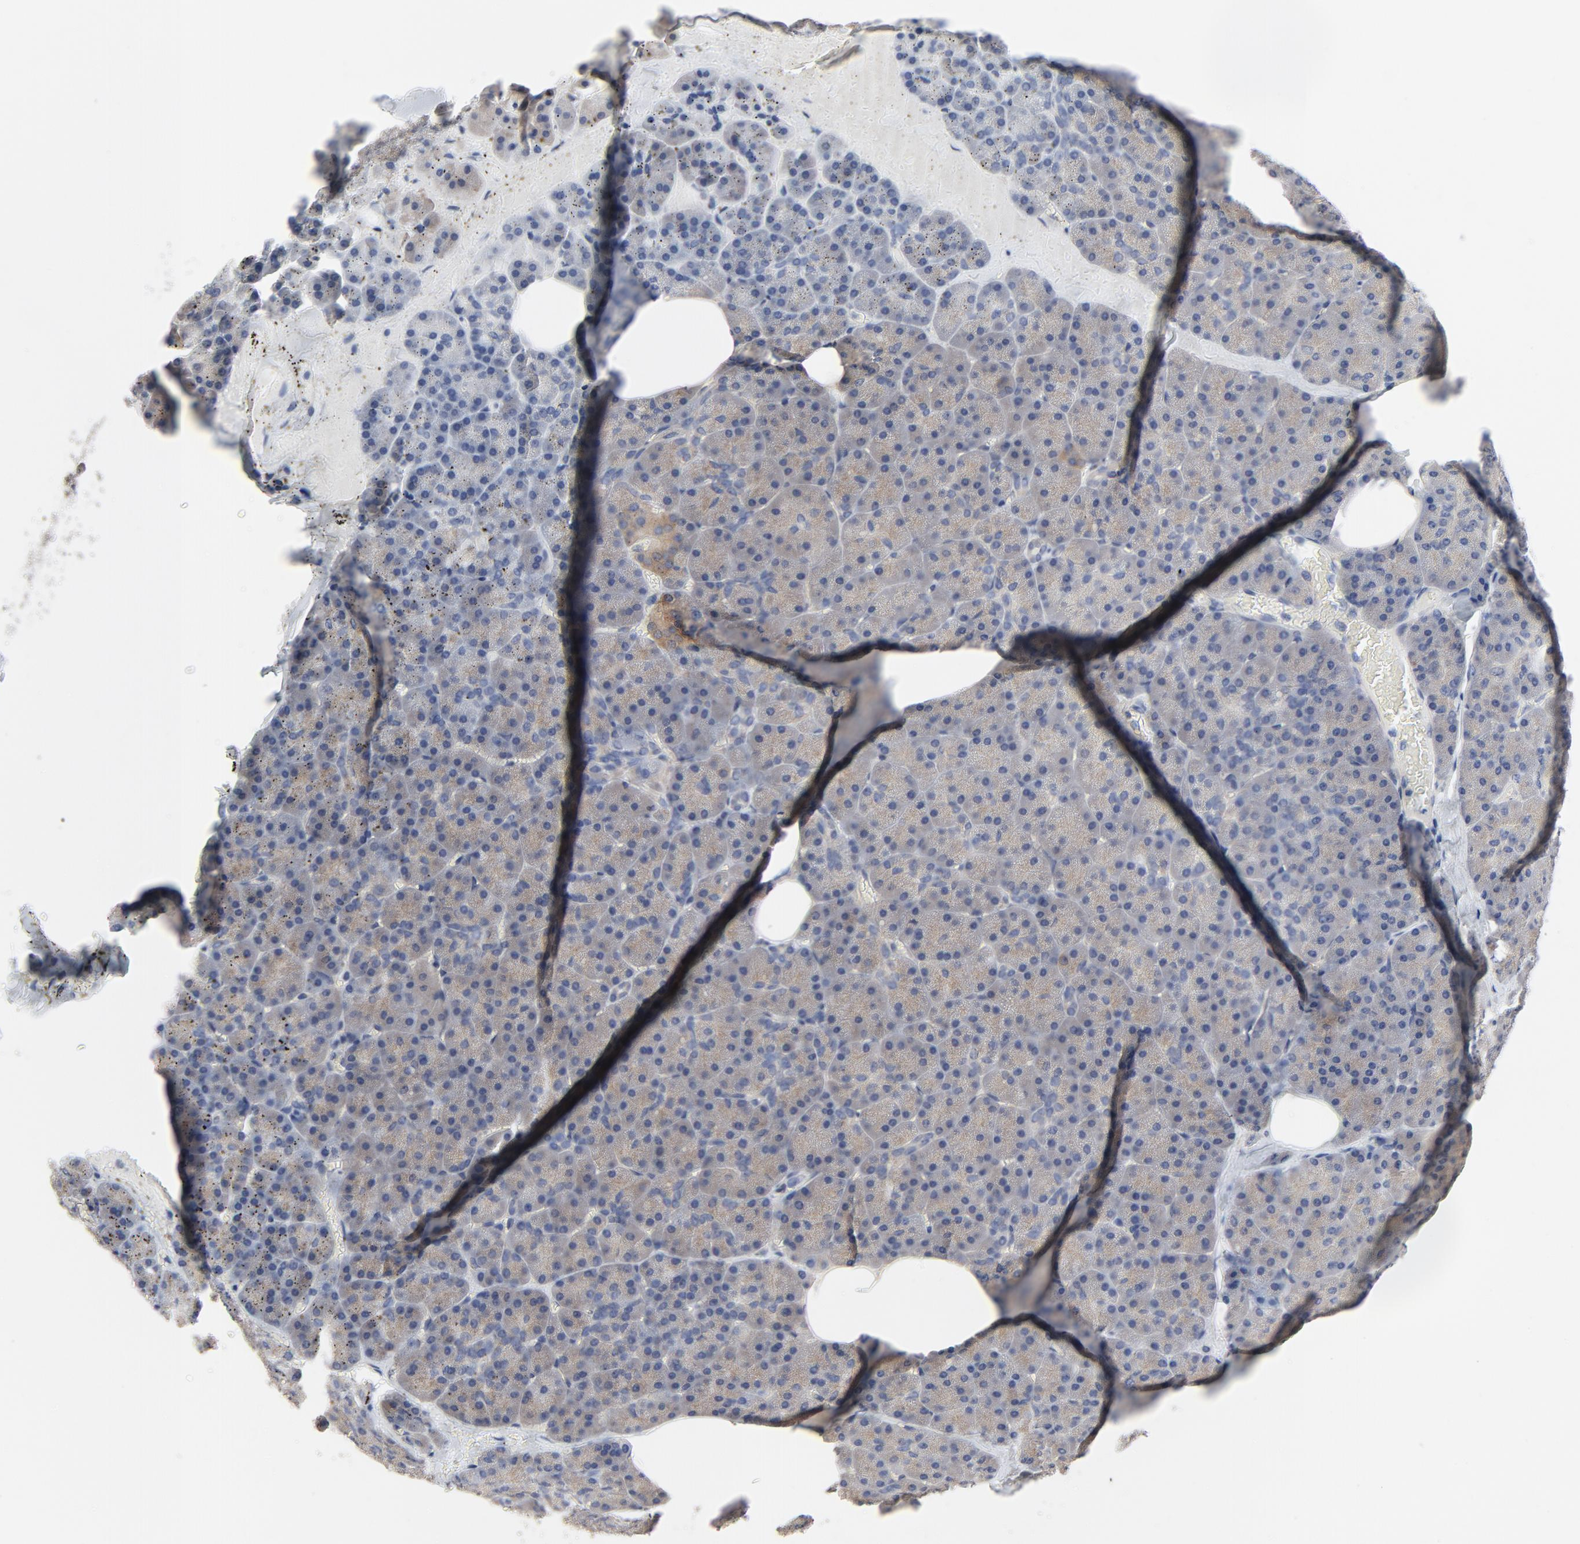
{"staining": {"intensity": "moderate", "quantity": ">75%", "location": "cytoplasmic/membranous"}, "tissue": "pancreas", "cell_type": "Exocrine glandular cells", "image_type": "normal", "snomed": [{"axis": "morphology", "description": "Normal tissue, NOS"}, {"axis": "topography", "description": "Pancreas"}], "caption": "The micrograph shows immunohistochemical staining of normal pancreas. There is moderate cytoplasmic/membranous expression is appreciated in approximately >75% of exocrine glandular cells.", "gene": "DYNLT3", "patient": {"sex": "female", "age": 35}}